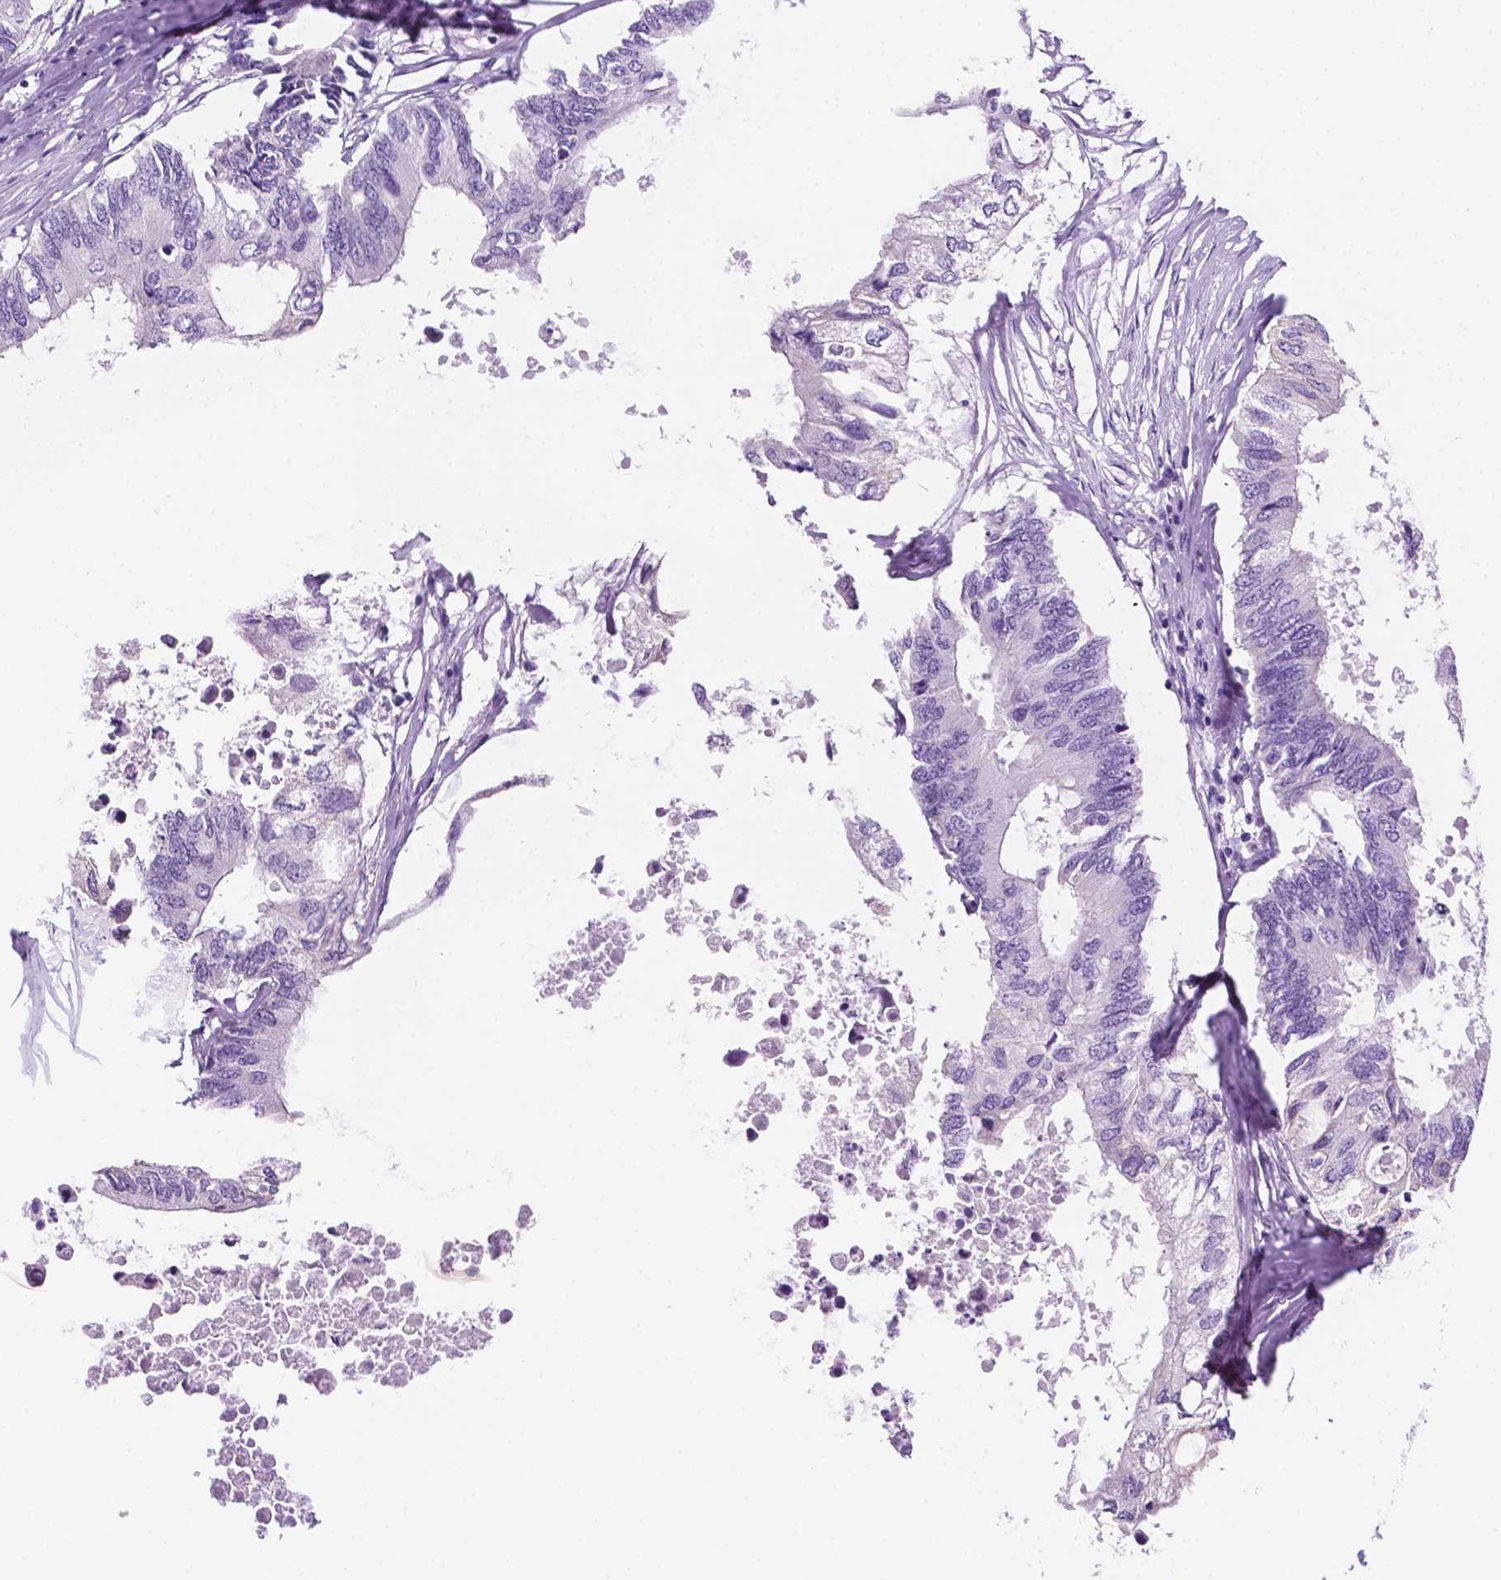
{"staining": {"intensity": "weak", "quantity": "<25%", "location": "cytoplasmic/membranous"}, "tissue": "colorectal cancer", "cell_type": "Tumor cells", "image_type": "cancer", "snomed": [{"axis": "morphology", "description": "Adenocarcinoma, NOS"}, {"axis": "topography", "description": "Colon"}], "caption": "Tumor cells show no significant protein expression in colorectal cancer. Brightfield microscopy of immunohistochemistry stained with DAB (3,3'-diaminobenzidine) (brown) and hematoxylin (blue), captured at high magnification.", "gene": "PPL", "patient": {"sex": "male", "age": 71}}